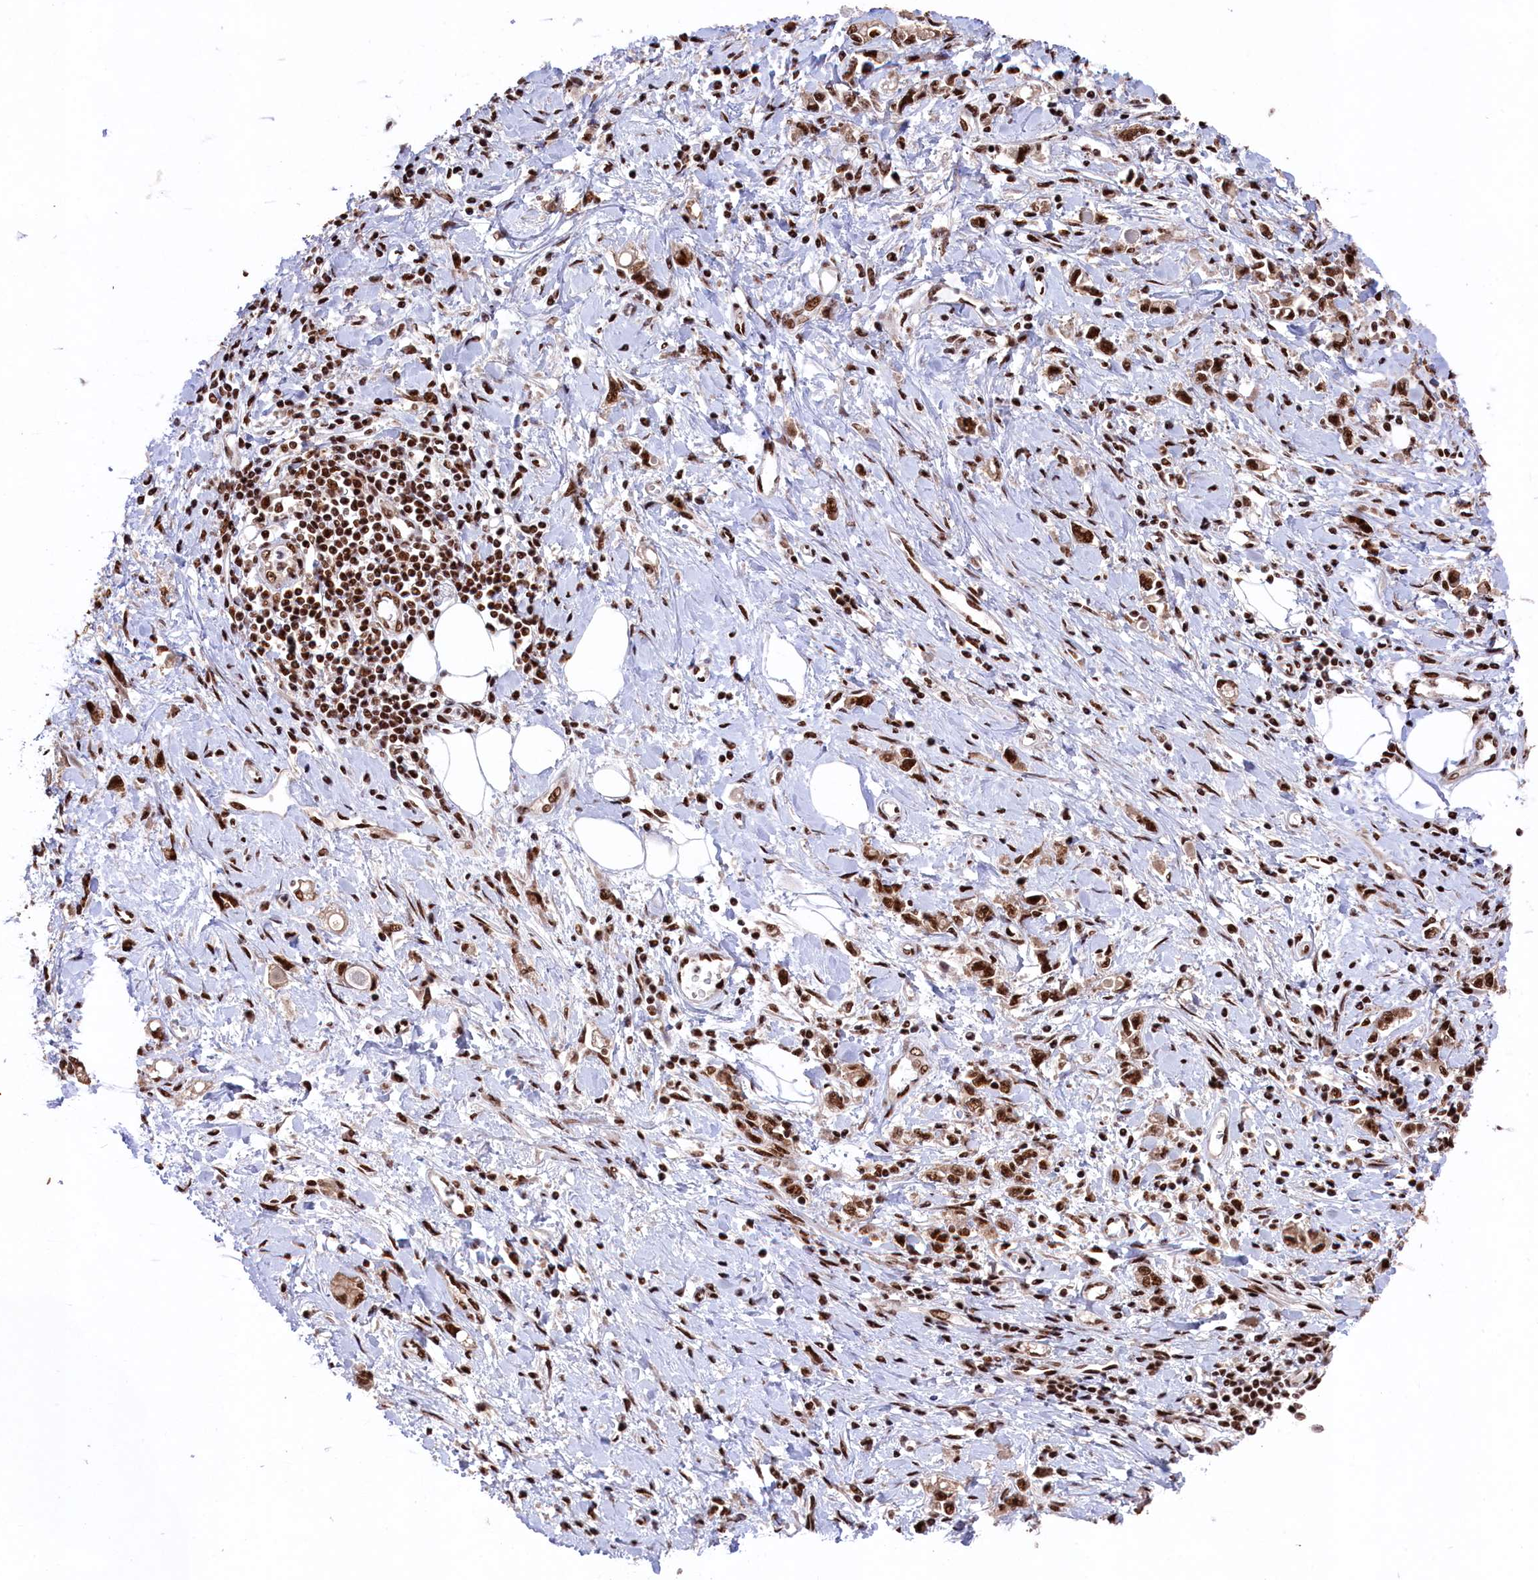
{"staining": {"intensity": "strong", "quantity": ">75%", "location": "nuclear"}, "tissue": "stomach cancer", "cell_type": "Tumor cells", "image_type": "cancer", "snomed": [{"axis": "morphology", "description": "Adenocarcinoma, NOS"}, {"axis": "topography", "description": "Stomach"}], "caption": "Tumor cells exhibit high levels of strong nuclear staining in about >75% of cells in adenocarcinoma (stomach).", "gene": "PRPF31", "patient": {"sex": "female", "age": 76}}